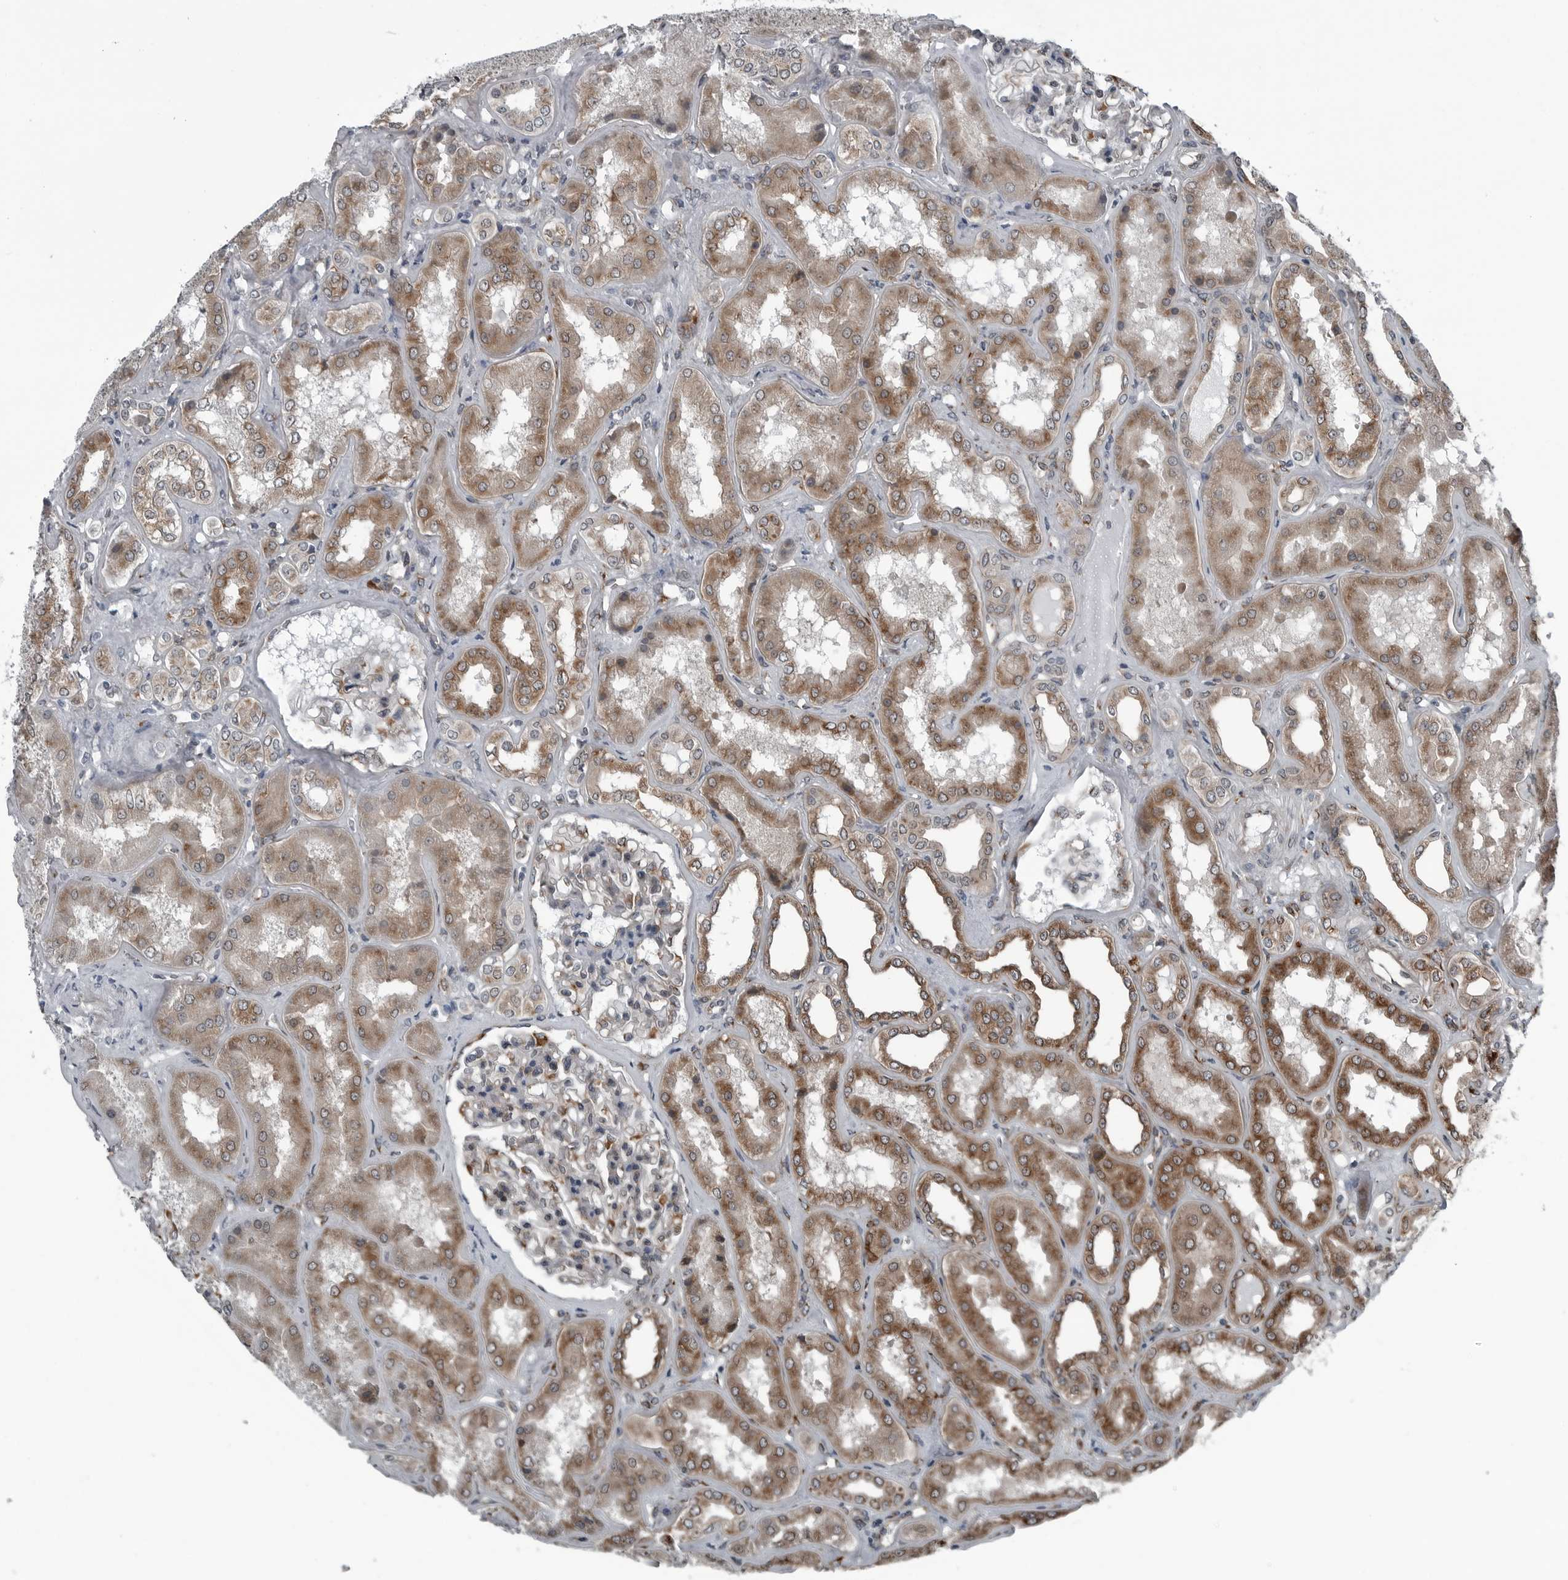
{"staining": {"intensity": "weak", "quantity": "<25%", "location": "cytoplasmic/membranous"}, "tissue": "kidney", "cell_type": "Cells in glomeruli", "image_type": "normal", "snomed": [{"axis": "morphology", "description": "Normal tissue, NOS"}, {"axis": "topography", "description": "Kidney"}], "caption": "Photomicrograph shows no significant protein positivity in cells in glomeruli of unremarkable kidney.", "gene": "CEP85", "patient": {"sex": "female", "age": 56}}